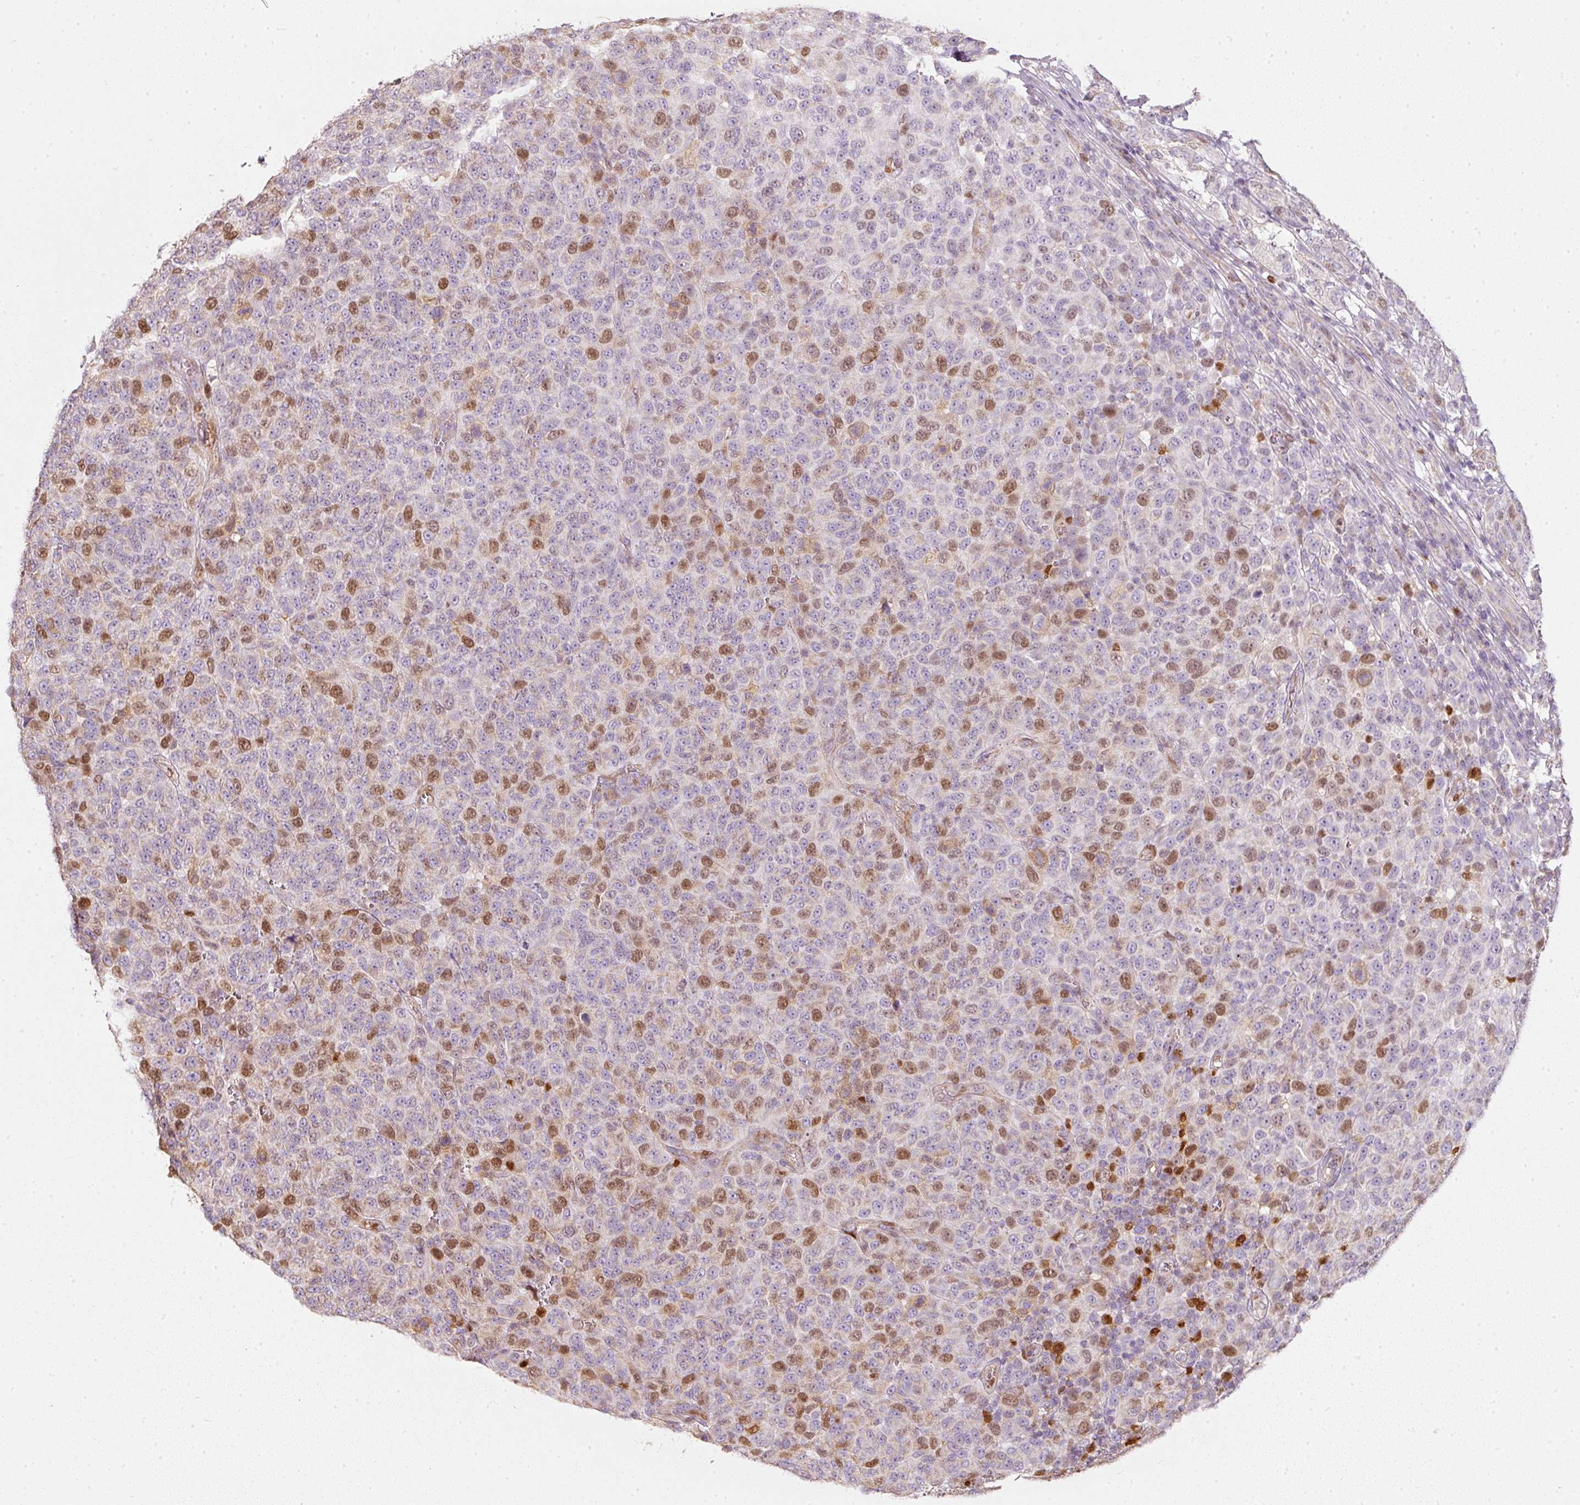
{"staining": {"intensity": "moderate", "quantity": "25%-75%", "location": "nuclear"}, "tissue": "melanoma", "cell_type": "Tumor cells", "image_type": "cancer", "snomed": [{"axis": "morphology", "description": "Malignant melanoma, NOS"}, {"axis": "topography", "description": "Skin"}], "caption": "Immunohistochemical staining of human malignant melanoma reveals moderate nuclear protein staining in about 25%-75% of tumor cells.", "gene": "DUT", "patient": {"sex": "male", "age": 49}}